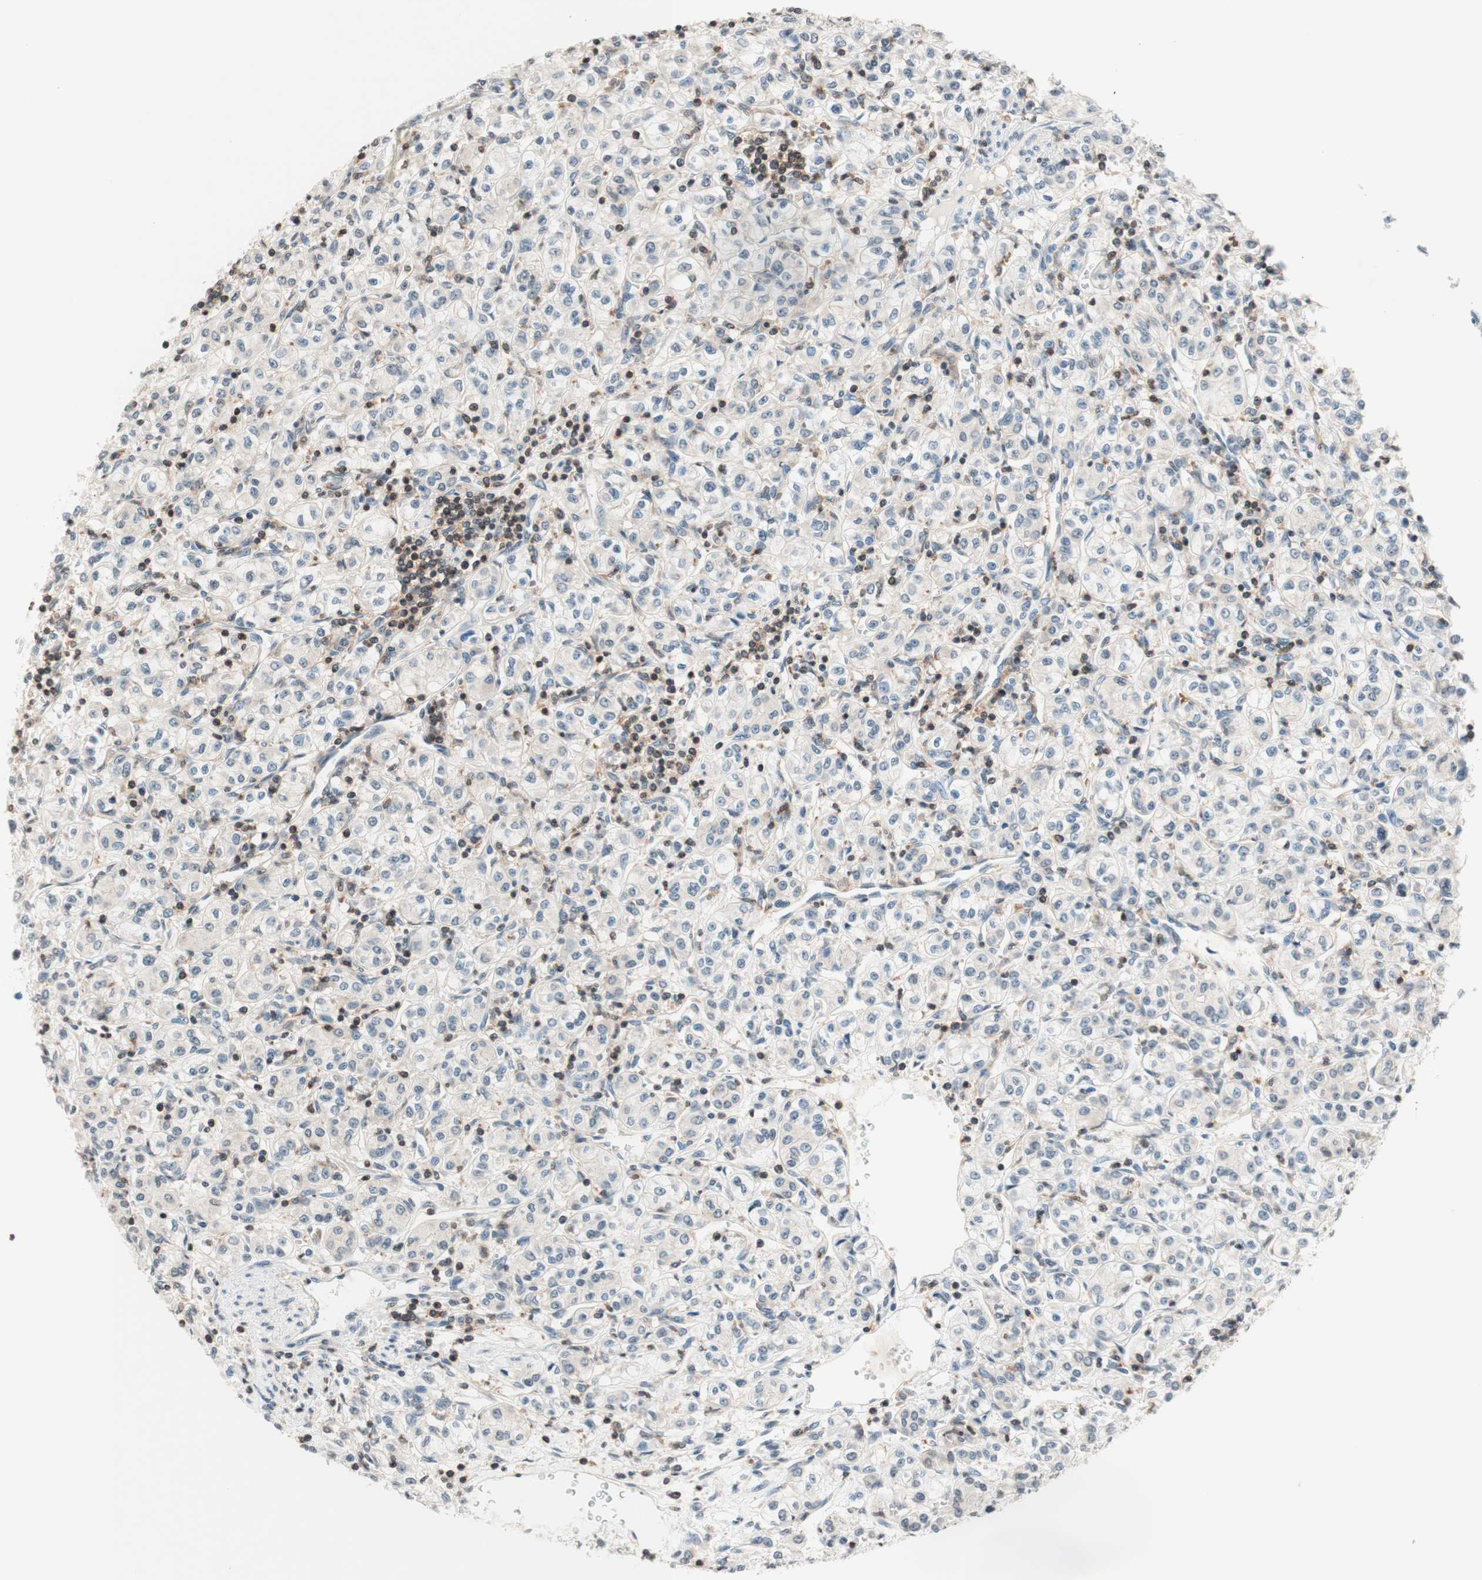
{"staining": {"intensity": "weak", "quantity": "<25%", "location": "cytoplasmic/membranous"}, "tissue": "renal cancer", "cell_type": "Tumor cells", "image_type": "cancer", "snomed": [{"axis": "morphology", "description": "Adenocarcinoma, NOS"}, {"axis": "topography", "description": "Kidney"}], "caption": "DAB immunohistochemical staining of renal cancer (adenocarcinoma) reveals no significant positivity in tumor cells.", "gene": "WIPF1", "patient": {"sex": "male", "age": 77}}